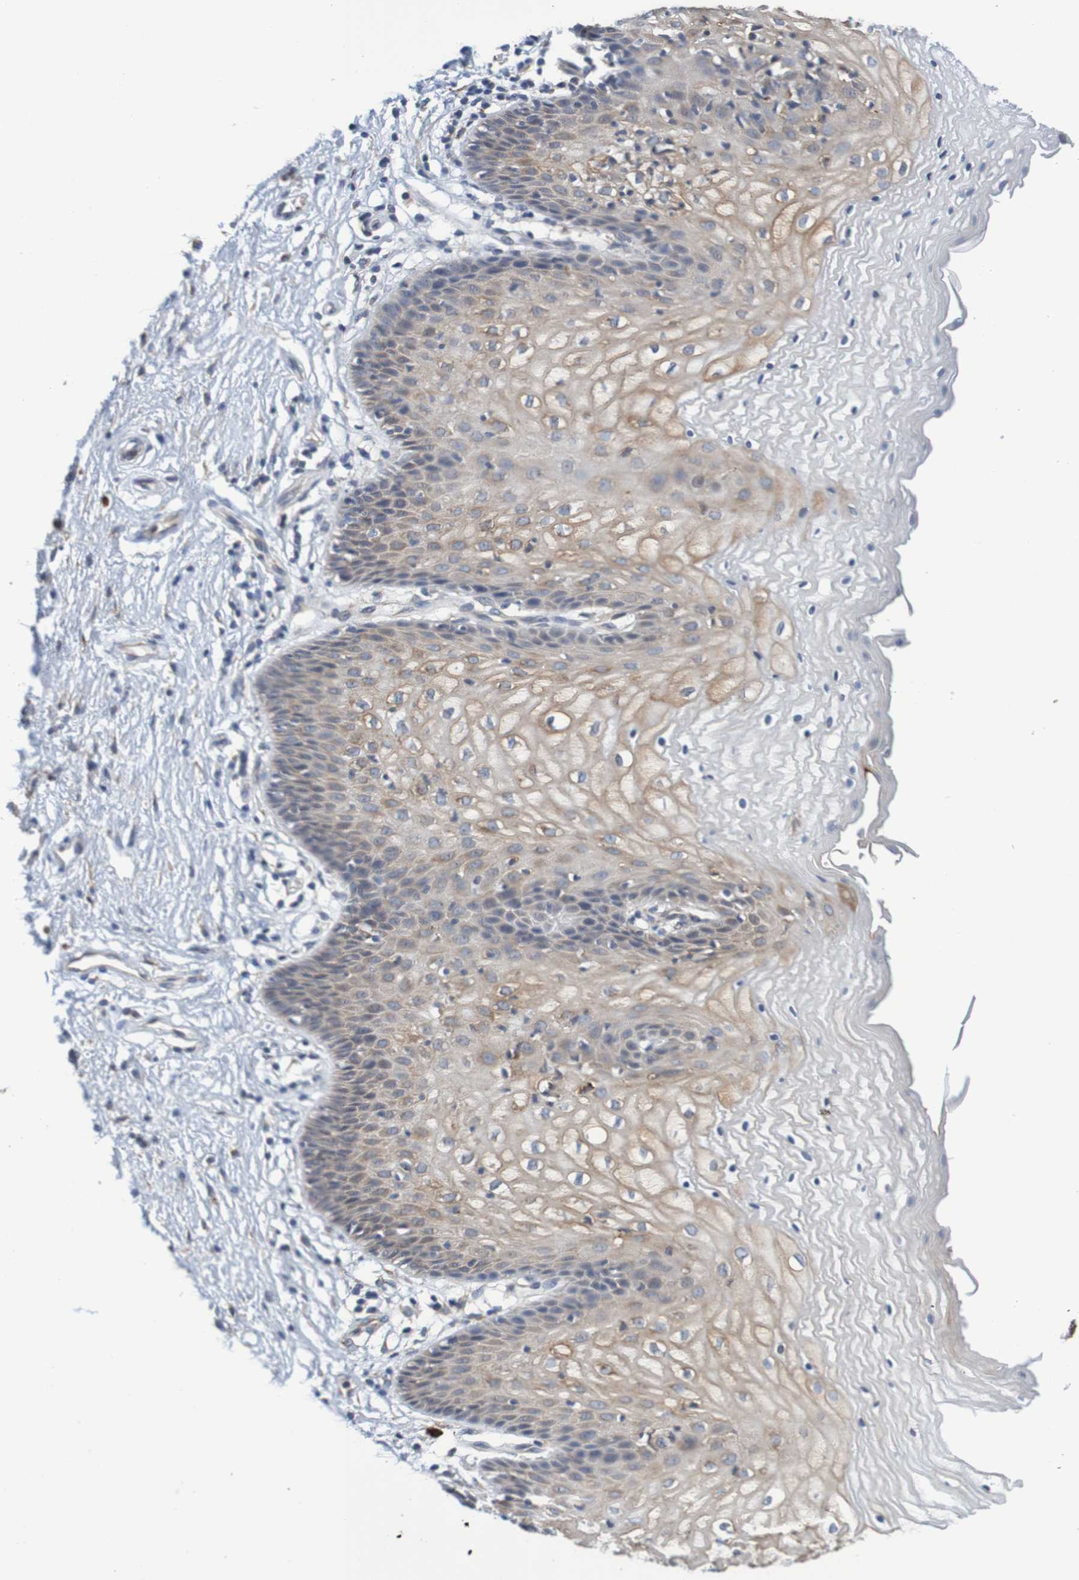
{"staining": {"intensity": "moderate", "quantity": "25%-75%", "location": "cytoplasmic/membranous,nuclear"}, "tissue": "vagina", "cell_type": "Squamous epithelial cells", "image_type": "normal", "snomed": [{"axis": "morphology", "description": "Normal tissue, NOS"}, {"axis": "topography", "description": "Vagina"}], "caption": "This is an image of immunohistochemistry staining of normal vagina, which shows moderate expression in the cytoplasmic/membranous,nuclear of squamous epithelial cells.", "gene": "CLDN18", "patient": {"sex": "female", "age": 34}}